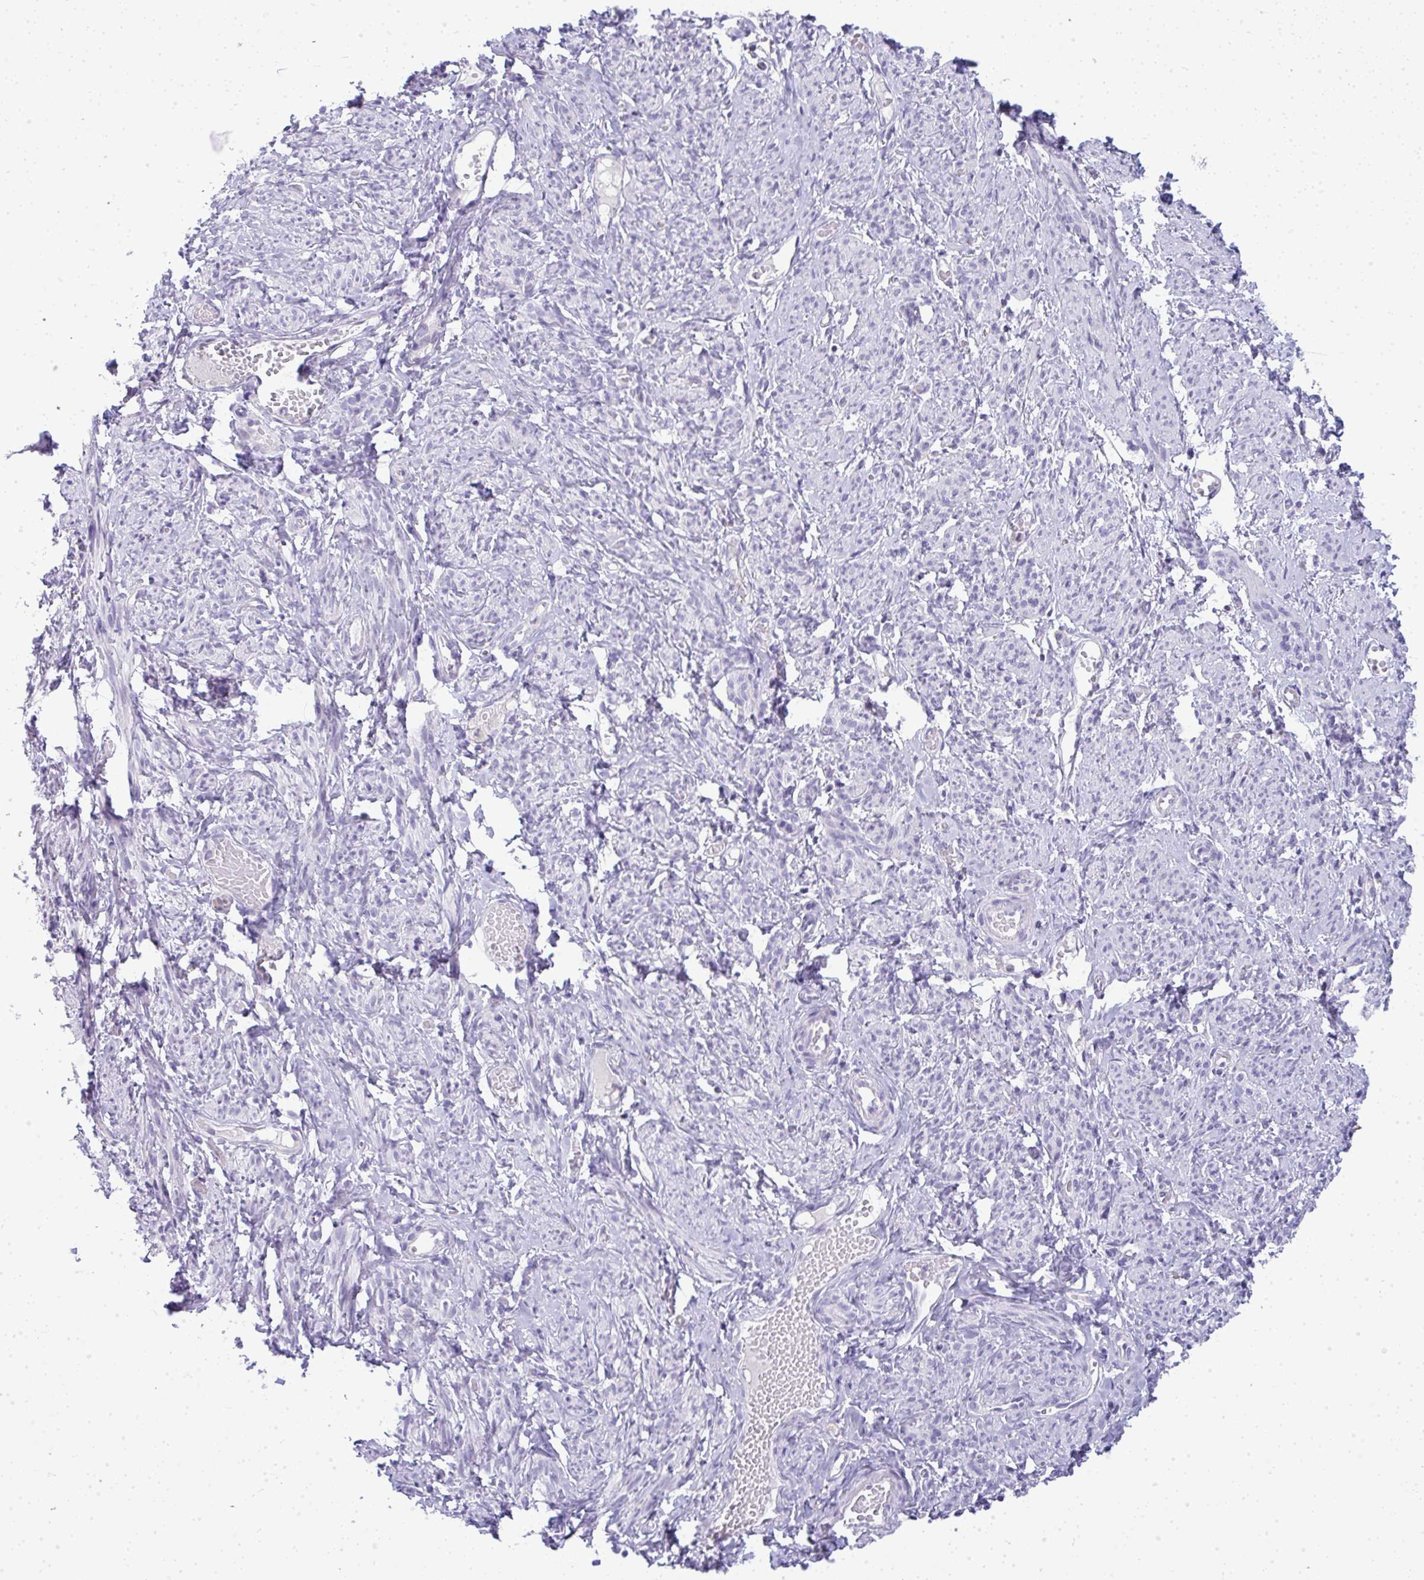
{"staining": {"intensity": "negative", "quantity": "none", "location": "none"}, "tissue": "smooth muscle", "cell_type": "Smooth muscle cells", "image_type": "normal", "snomed": [{"axis": "morphology", "description": "Normal tissue, NOS"}, {"axis": "topography", "description": "Smooth muscle"}], "caption": "Immunohistochemistry of unremarkable smooth muscle displays no positivity in smooth muscle cells.", "gene": "VPS4B", "patient": {"sex": "female", "age": 65}}